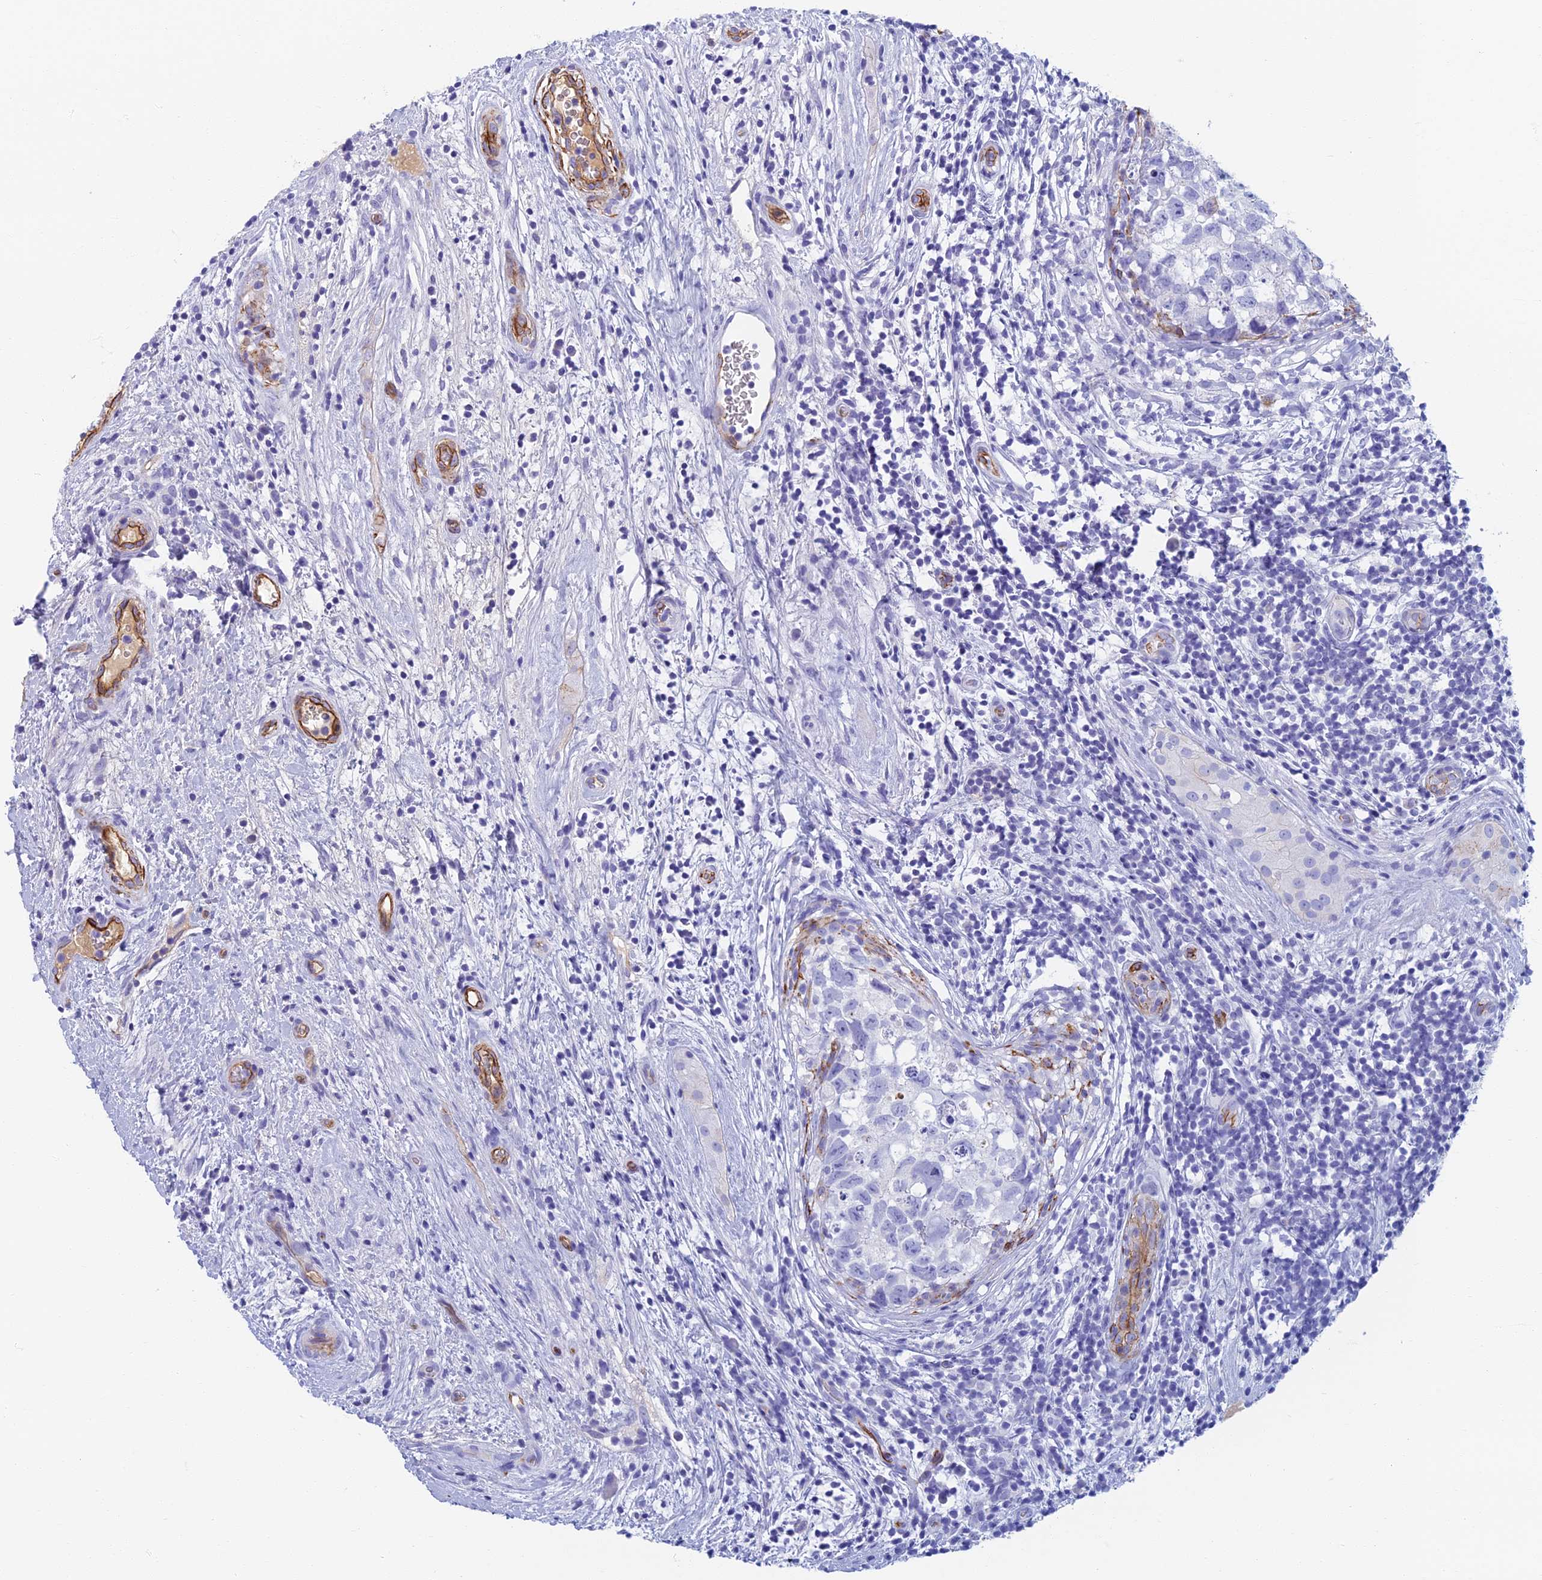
{"staining": {"intensity": "negative", "quantity": "none", "location": "none"}, "tissue": "testis cancer", "cell_type": "Tumor cells", "image_type": "cancer", "snomed": [{"axis": "morphology", "description": "Seminoma, NOS"}, {"axis": "morphology", "description": "Carcinoma, Embryonal, NOS"}, {"axis": "topography", "description": "Testis"}], "caption": "IHC micrograph of embryonal carcinoma (testis) stained for a protein (brown), which shows no positivity in tumor cells. (Brightfield microscopy of DAB (3,3'-diaminobenzidine) immunohistochemistry at high magnification).", "gene": "ETFRF1", "patient": {"sex": "male", "age": 29}}